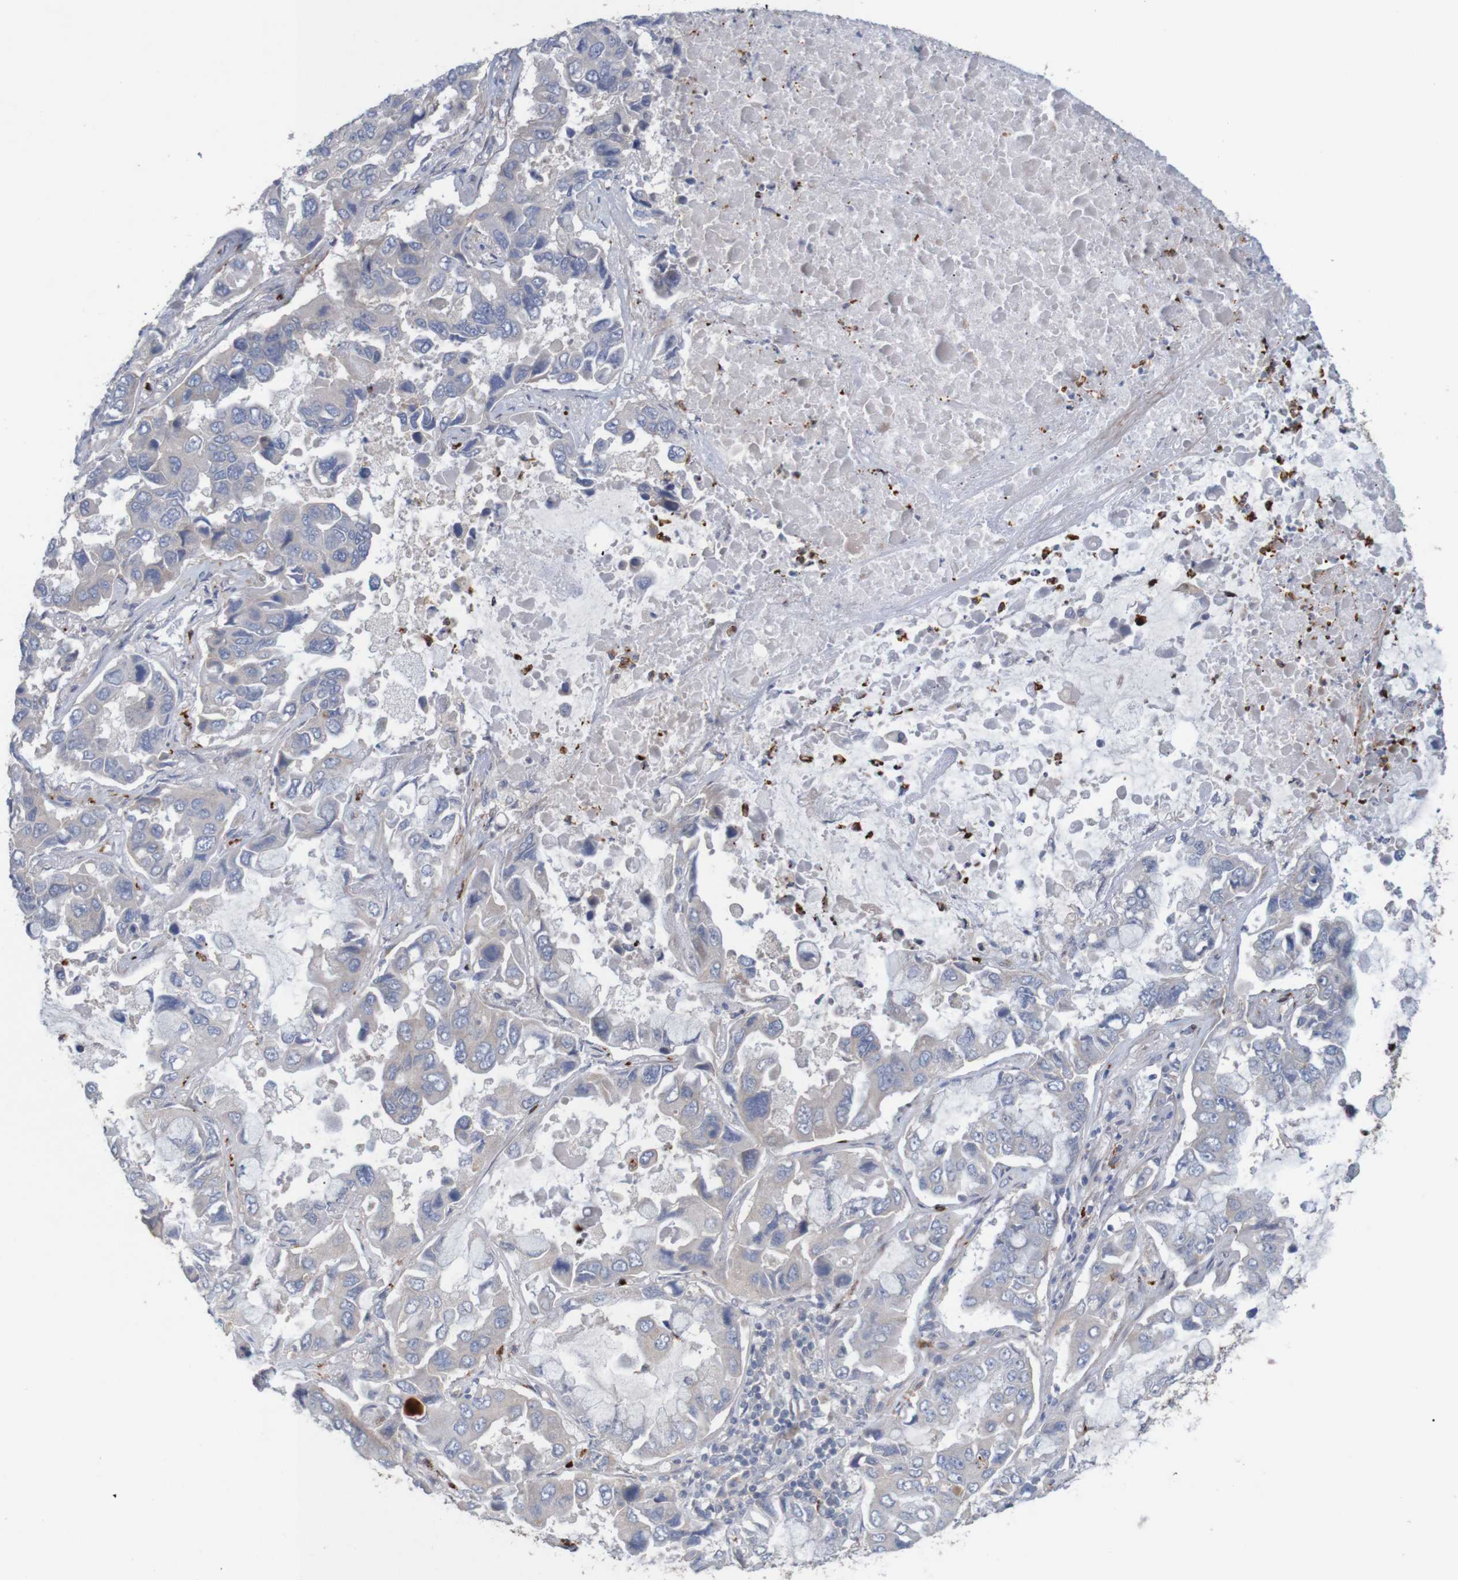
{"staining": {"intensity": "negative", "quantity": "none", "location": "none"}, "tissue": "lung cancer", "cell_type": "Tumor cells", "image_type": "cancer", "snomed": [{"axis": "morphology", "description": "Adenocarcinoma, NOS"}, {"axis": "topography", "description": "Lung"}], "caption": "The immunohistochemistry (IHC) image has no significant staining in tumor cells of adenocarcinoma (lung) tissue.", "gene": "KRT23", "patient": {"sex": "male", "age": 64}}